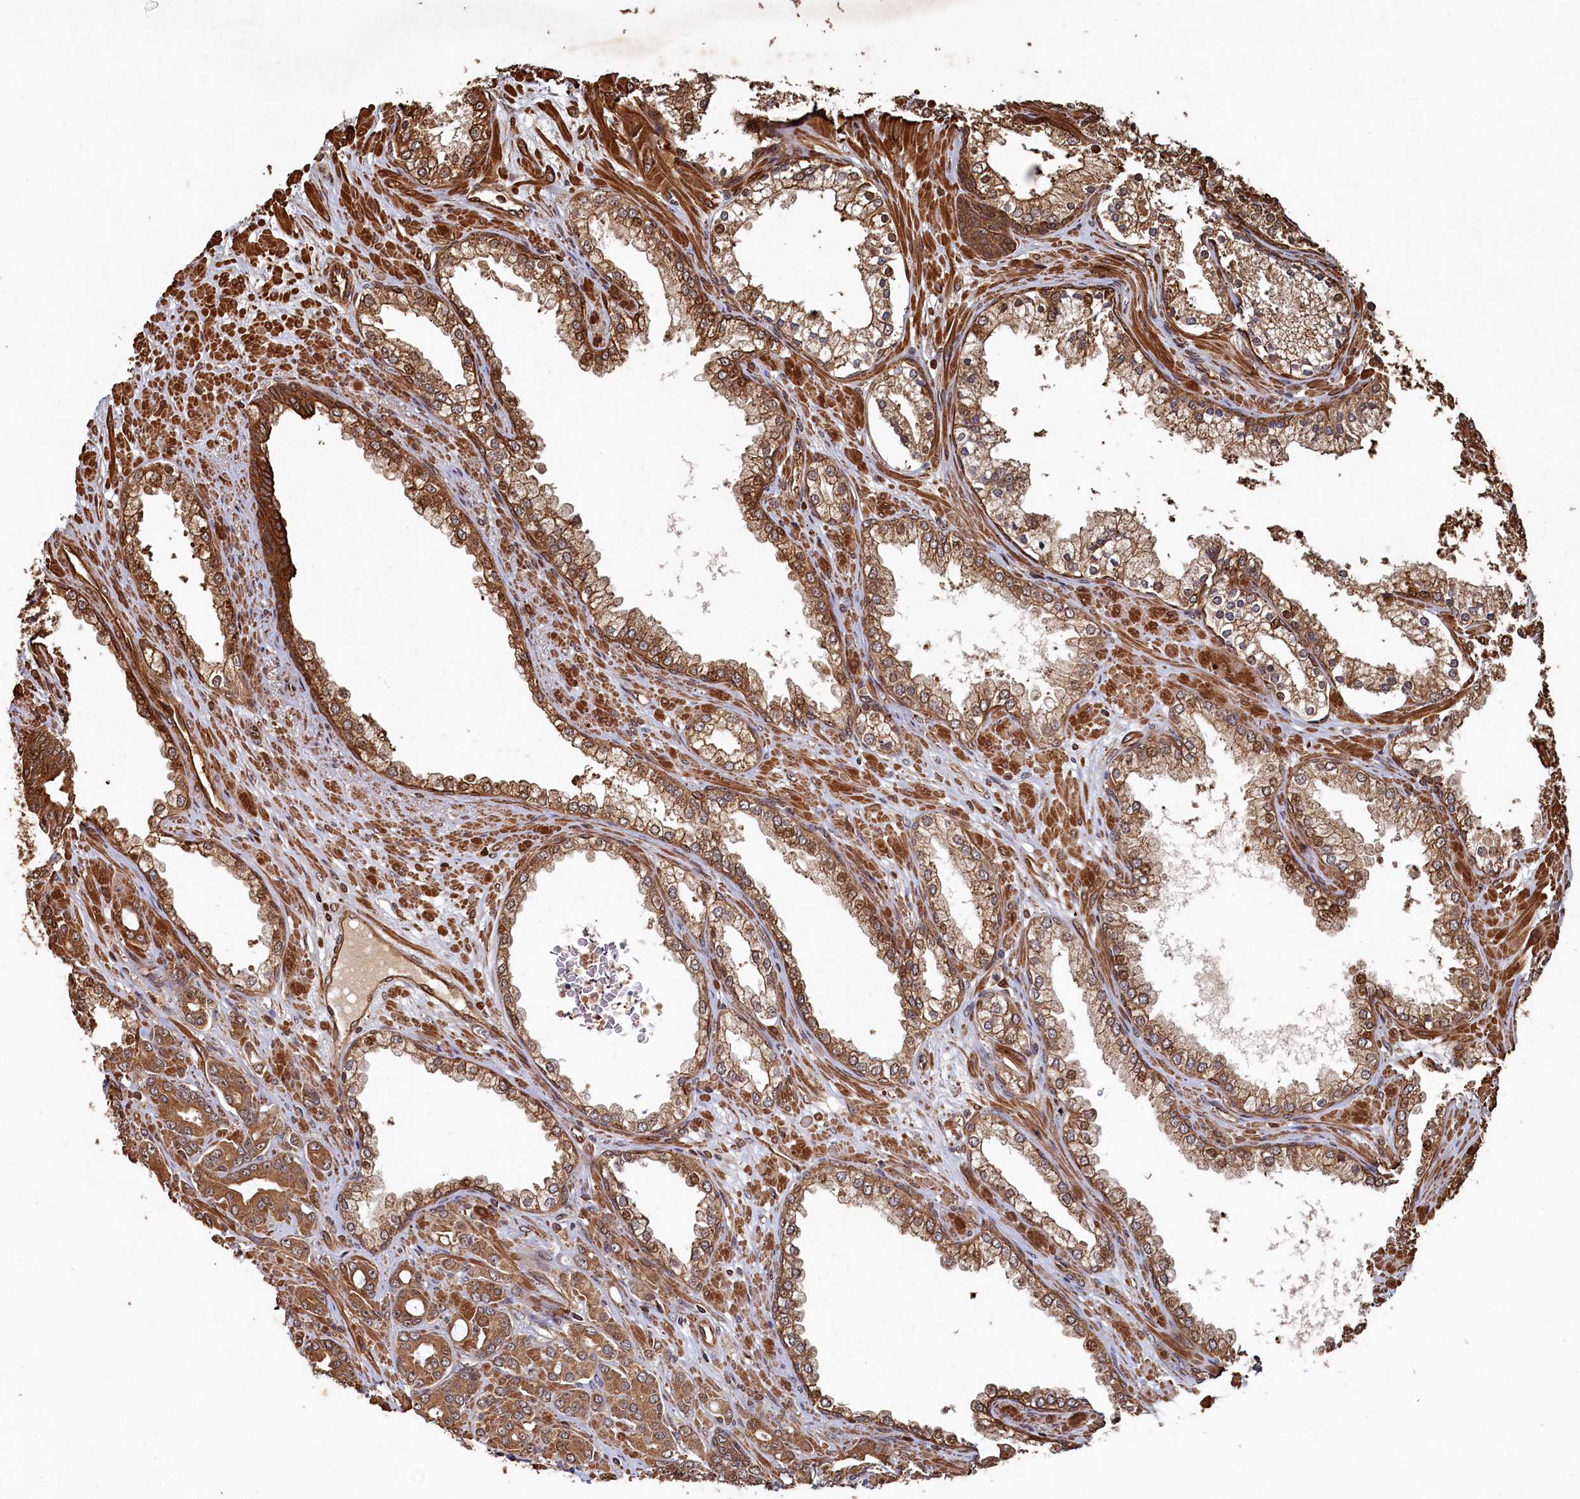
{"staining": {"intensity": "moderate", "quantity": ">75%", "location": "cytoplasmic/membranous"}, "tissue": "prostate cancer", "cell_type": "Tumor cells", "image_type": "cancer", "snomed": [{"axis": "morphology", "description": "Adenocarcinoma, High grade"}, {"axis": "topography", "description": "Prostate"}], "caption": "This photomicrograph shows immunohistochemistry staining of prostate cancer, with medium moderate cytoplasmic/membranous expression in approximately >75% of tumor cells.", "gene": "PIGN", "patient": {"sex": "male", "age": 72}}